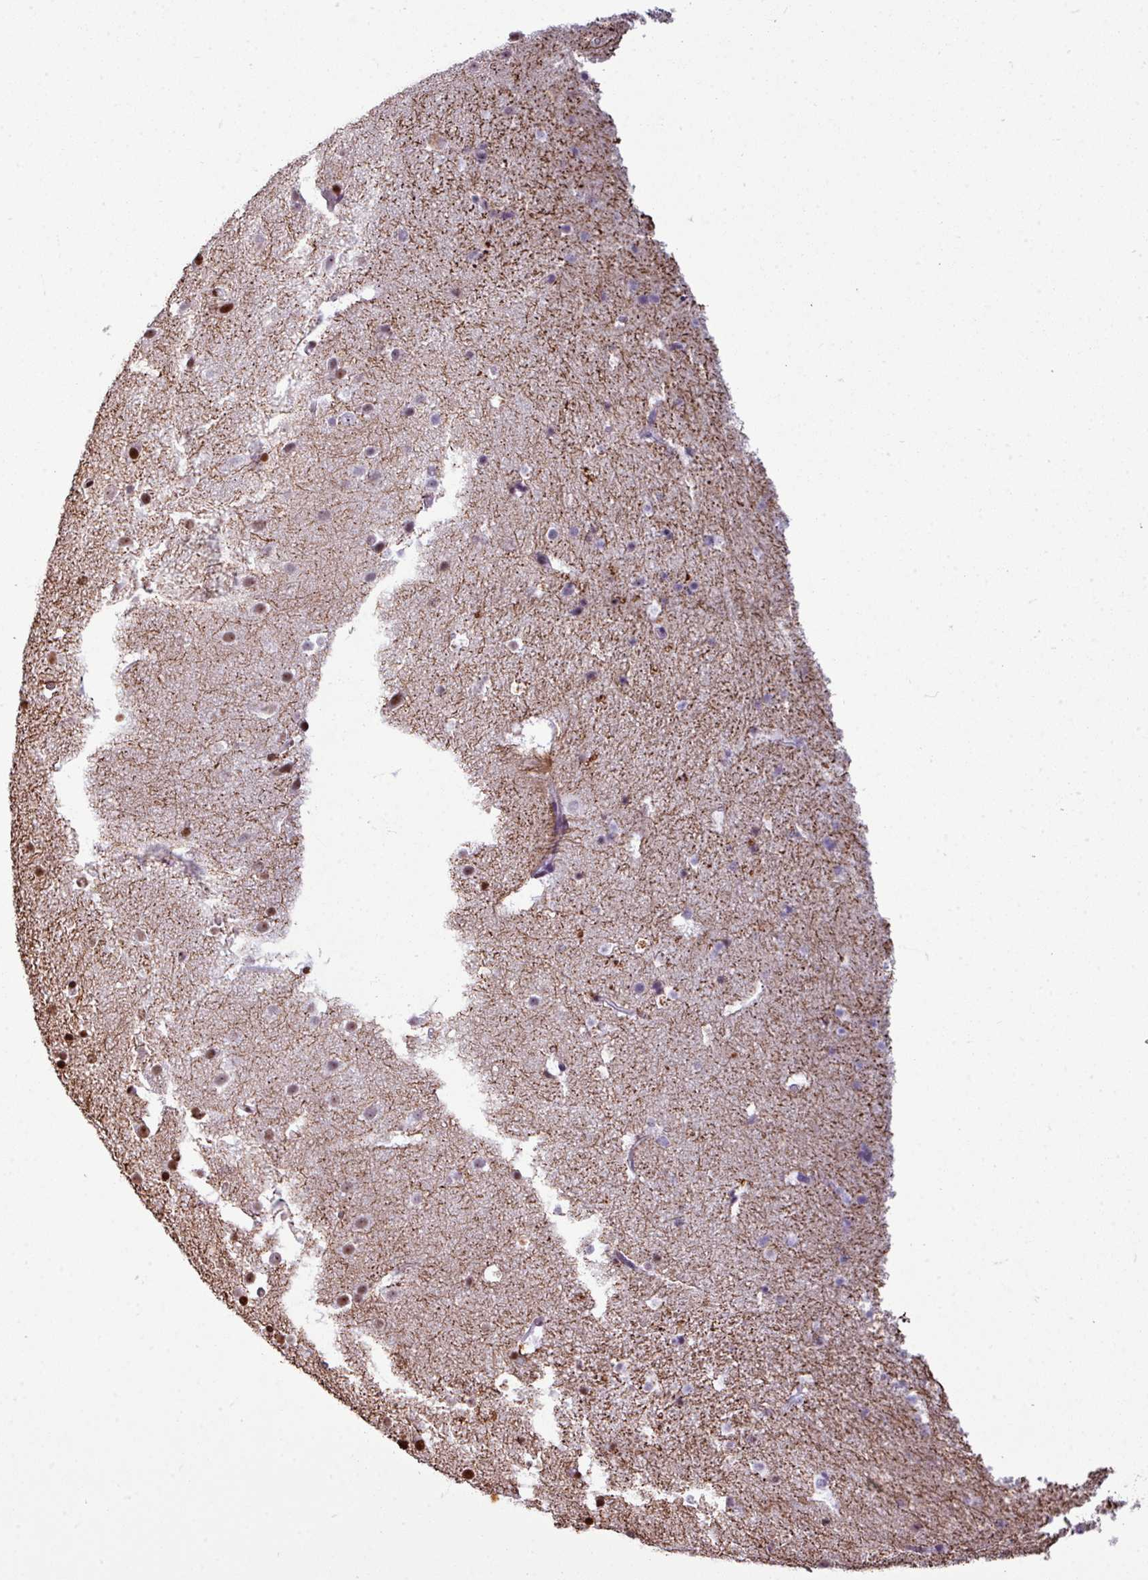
{"staining": {"intensity": "moderate", "quantity": ">75%", "location": "cytoplasmic/membranous,nuclear"}, "tissue": "hippocampus", "cell_type": "Glial cells", "image_type": "normal", "snomed": [{"axis": "morphology", "description": "Normal tissue, NOS"}, {"axis": "topography", "description": "Hippocampus"}], "caption": "Immunohistochemistry histopathology image of normal human hippocampus stained for a protein (brown), which exhibits medium levels of moderate cytoplasmic/membranous,nuclear expression in approximately >75% of glial cells.", "gene": "DNAAF9", "patient": {"sex": "male", "age": 37}}